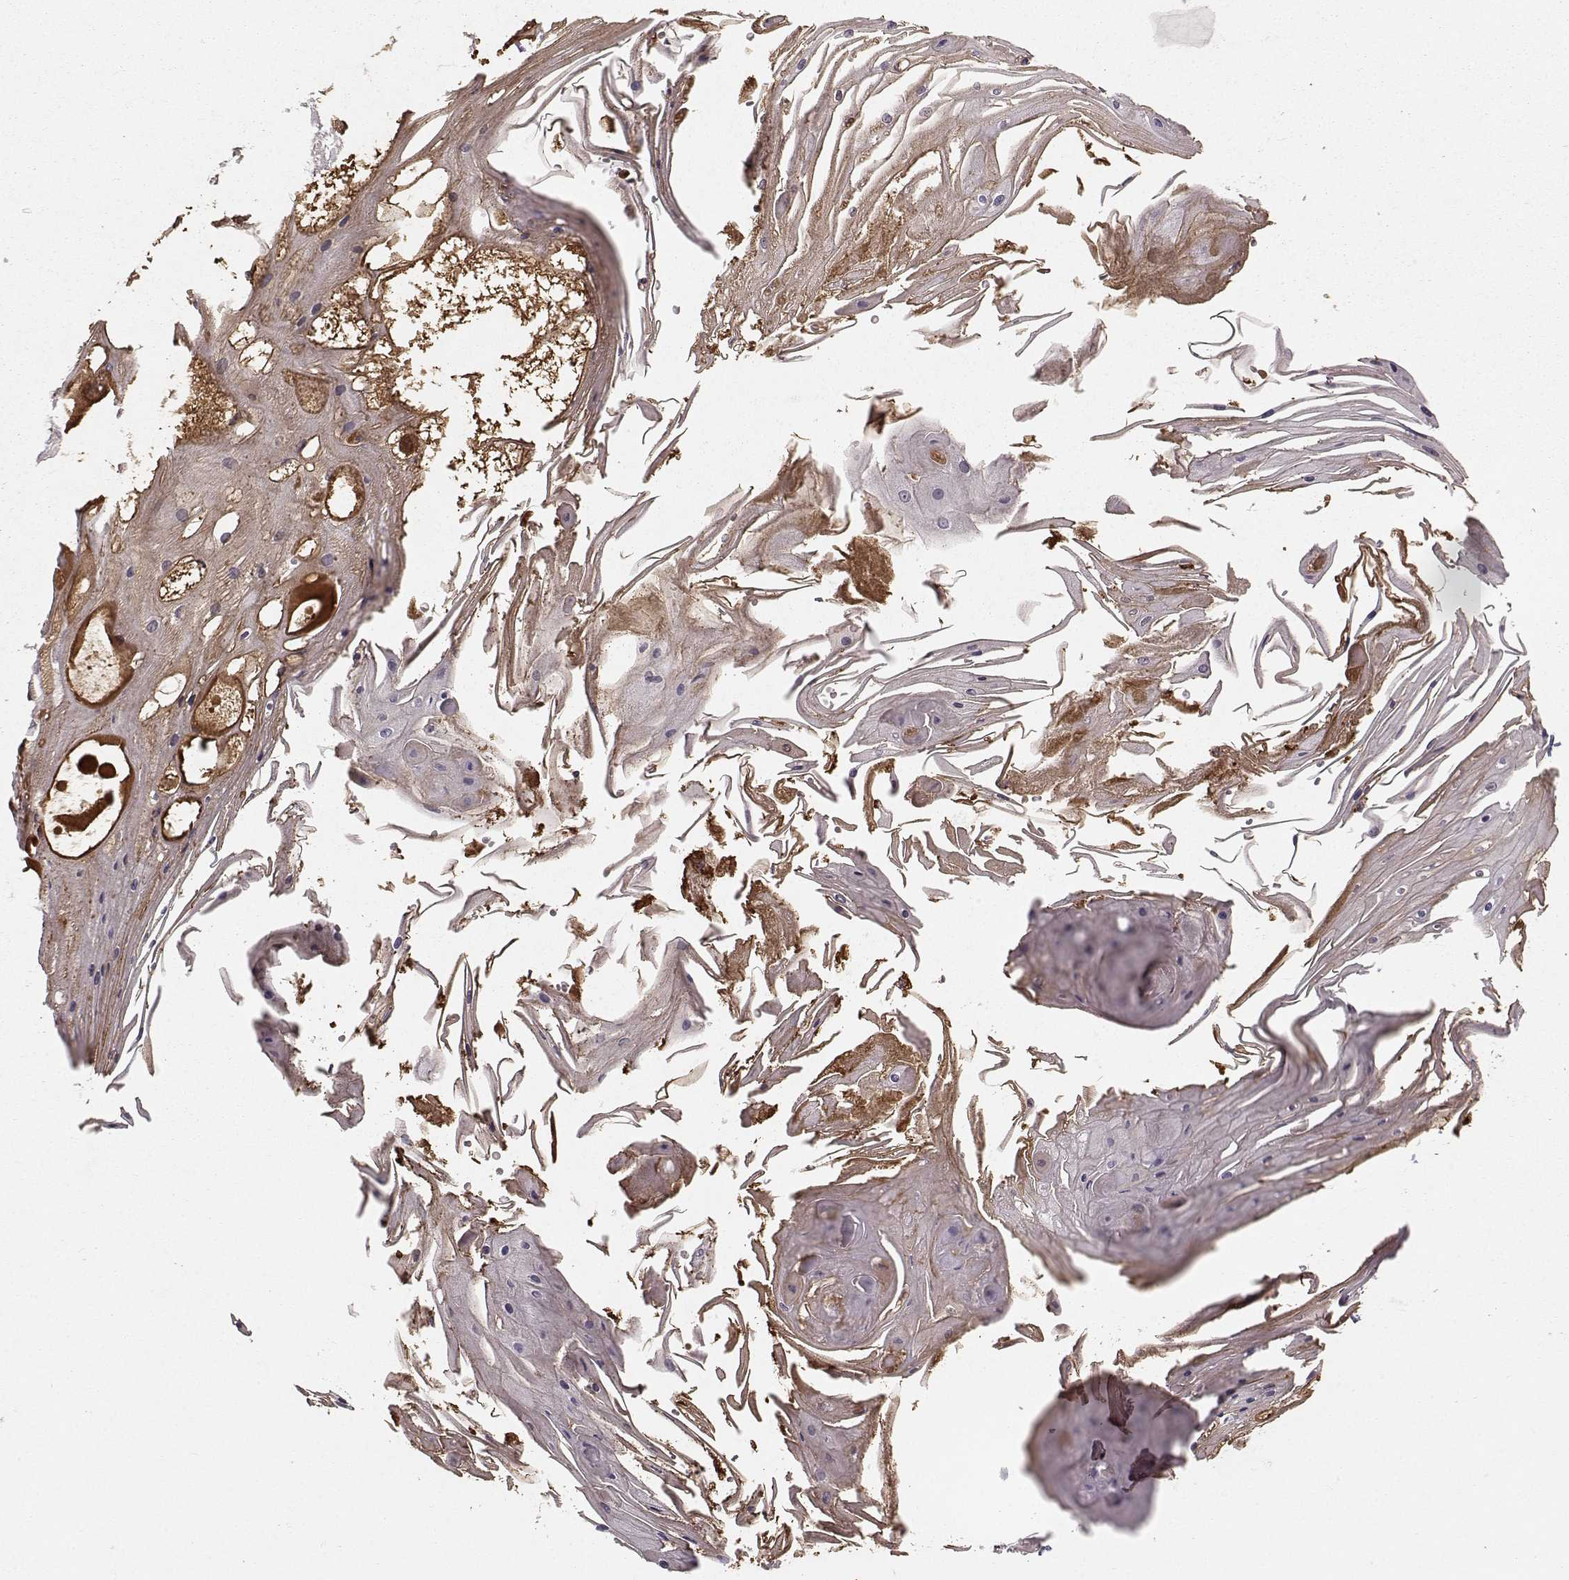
{"staining": {"intensity": "weak", "quantity": "25%-75%", "location": "cytoplasmic/membranous"}, "tissue": "skin cancer", "cell_type": "Tumor cells", "image_type": "cancer", "snomed": [{"axis": "morphology", "description": "Squamous cell carcinoma, NOS"}, {"axis": "topography", "description": "Skin"}], "caption": "Immunohistochemistry (IHC) image of human skin squamous cell carcinoma stained for a protein (brown), which demonstrates low levels of weak cytoplasmic/membranous staining in approximately 25%-75% of tumor cells.", "gene": "WNT6", "patient": {"sex": "male", "age": 70}}